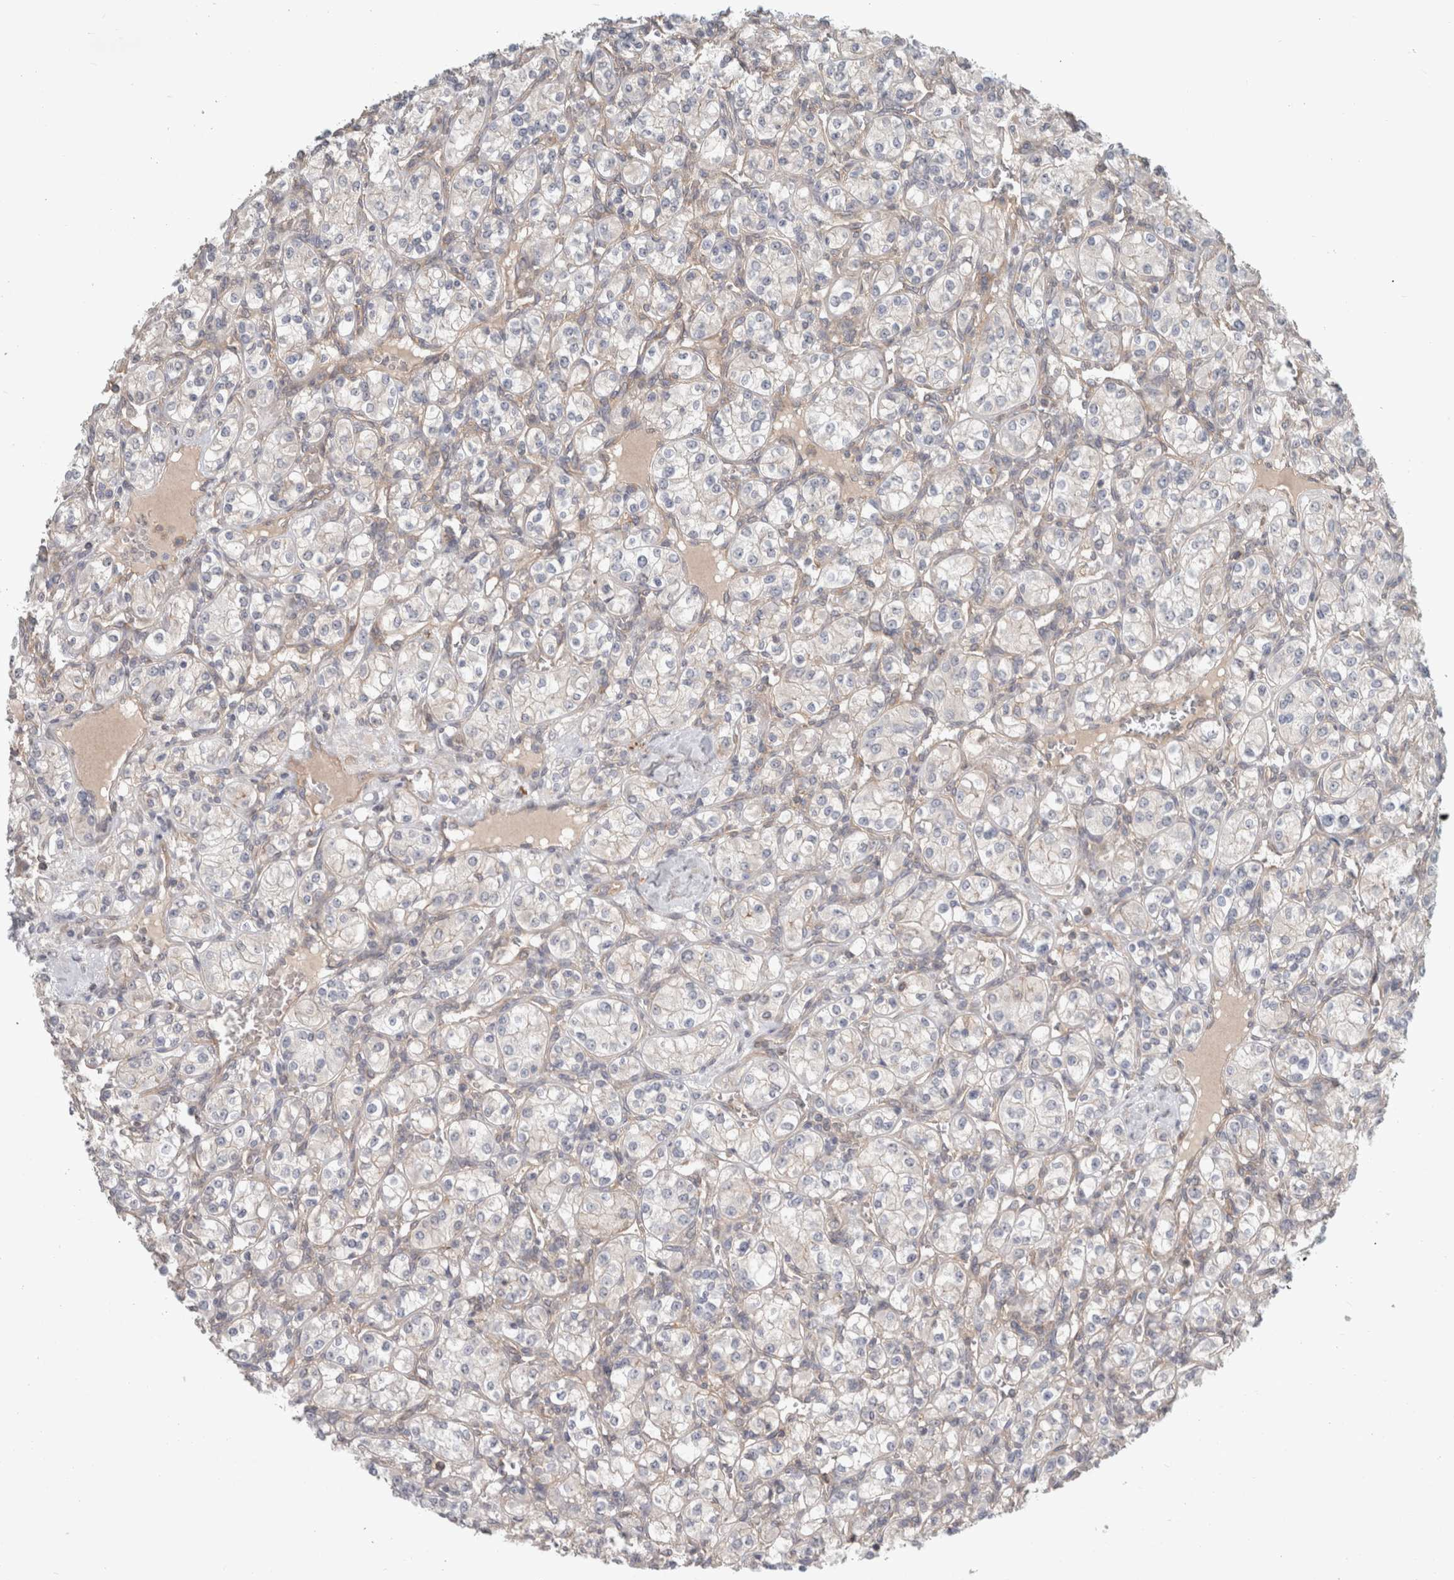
{"staining": {"intensity": "negative", "quantity": "none", "location": "none"}, "tissue": "renal cancer", "cell_type": "Tumor cells", "image_type": "cancer", "snomed": [{"axis": "morphology", "description": "Adenocarcinoma, NOS"}, {"axis": "topography", "description": "Kidney"}], "caption": "Tumor cells show no significant staining in renal cancer.", "gene": "RASAL2", "patient": {"sex": "male", "age": 77}}